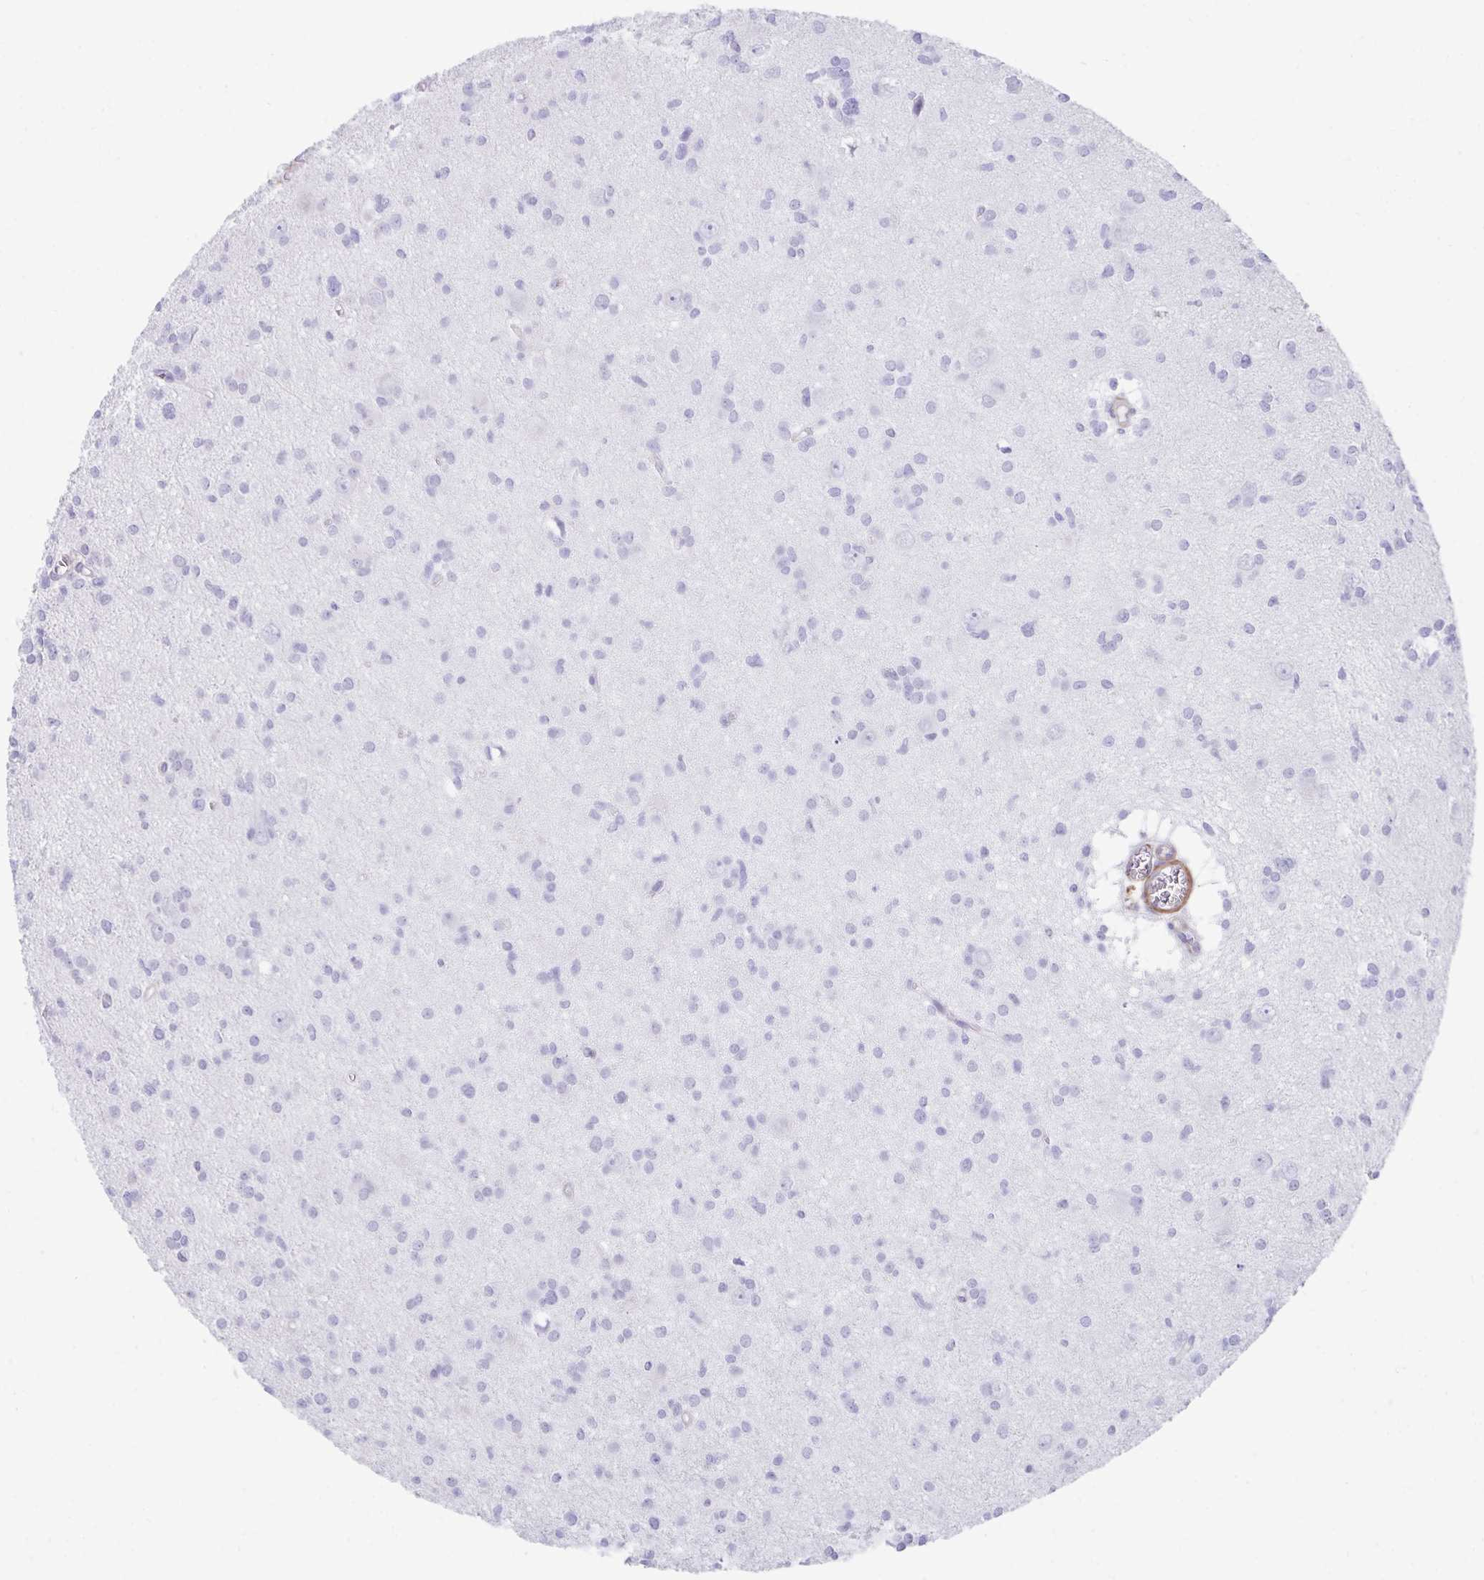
{"staining": {"intensity": "negative", "quantity": "none", "location": "none"}, "tissue": "glioma", "cell_type": "Tumor cells", "image_type": "cancer", "snomed": [{"axis": "morphology", "description": "Glioma, malignant, High grade"}, {"axis": "topography", "description": "Brain"}], "caption": "IHC photomicrograph of human glioma stained for a protein (brown), which demonstrates no staining in tumor cells.", "gene": "CSTB", "patient": {"sex": "male", "age": 23}}